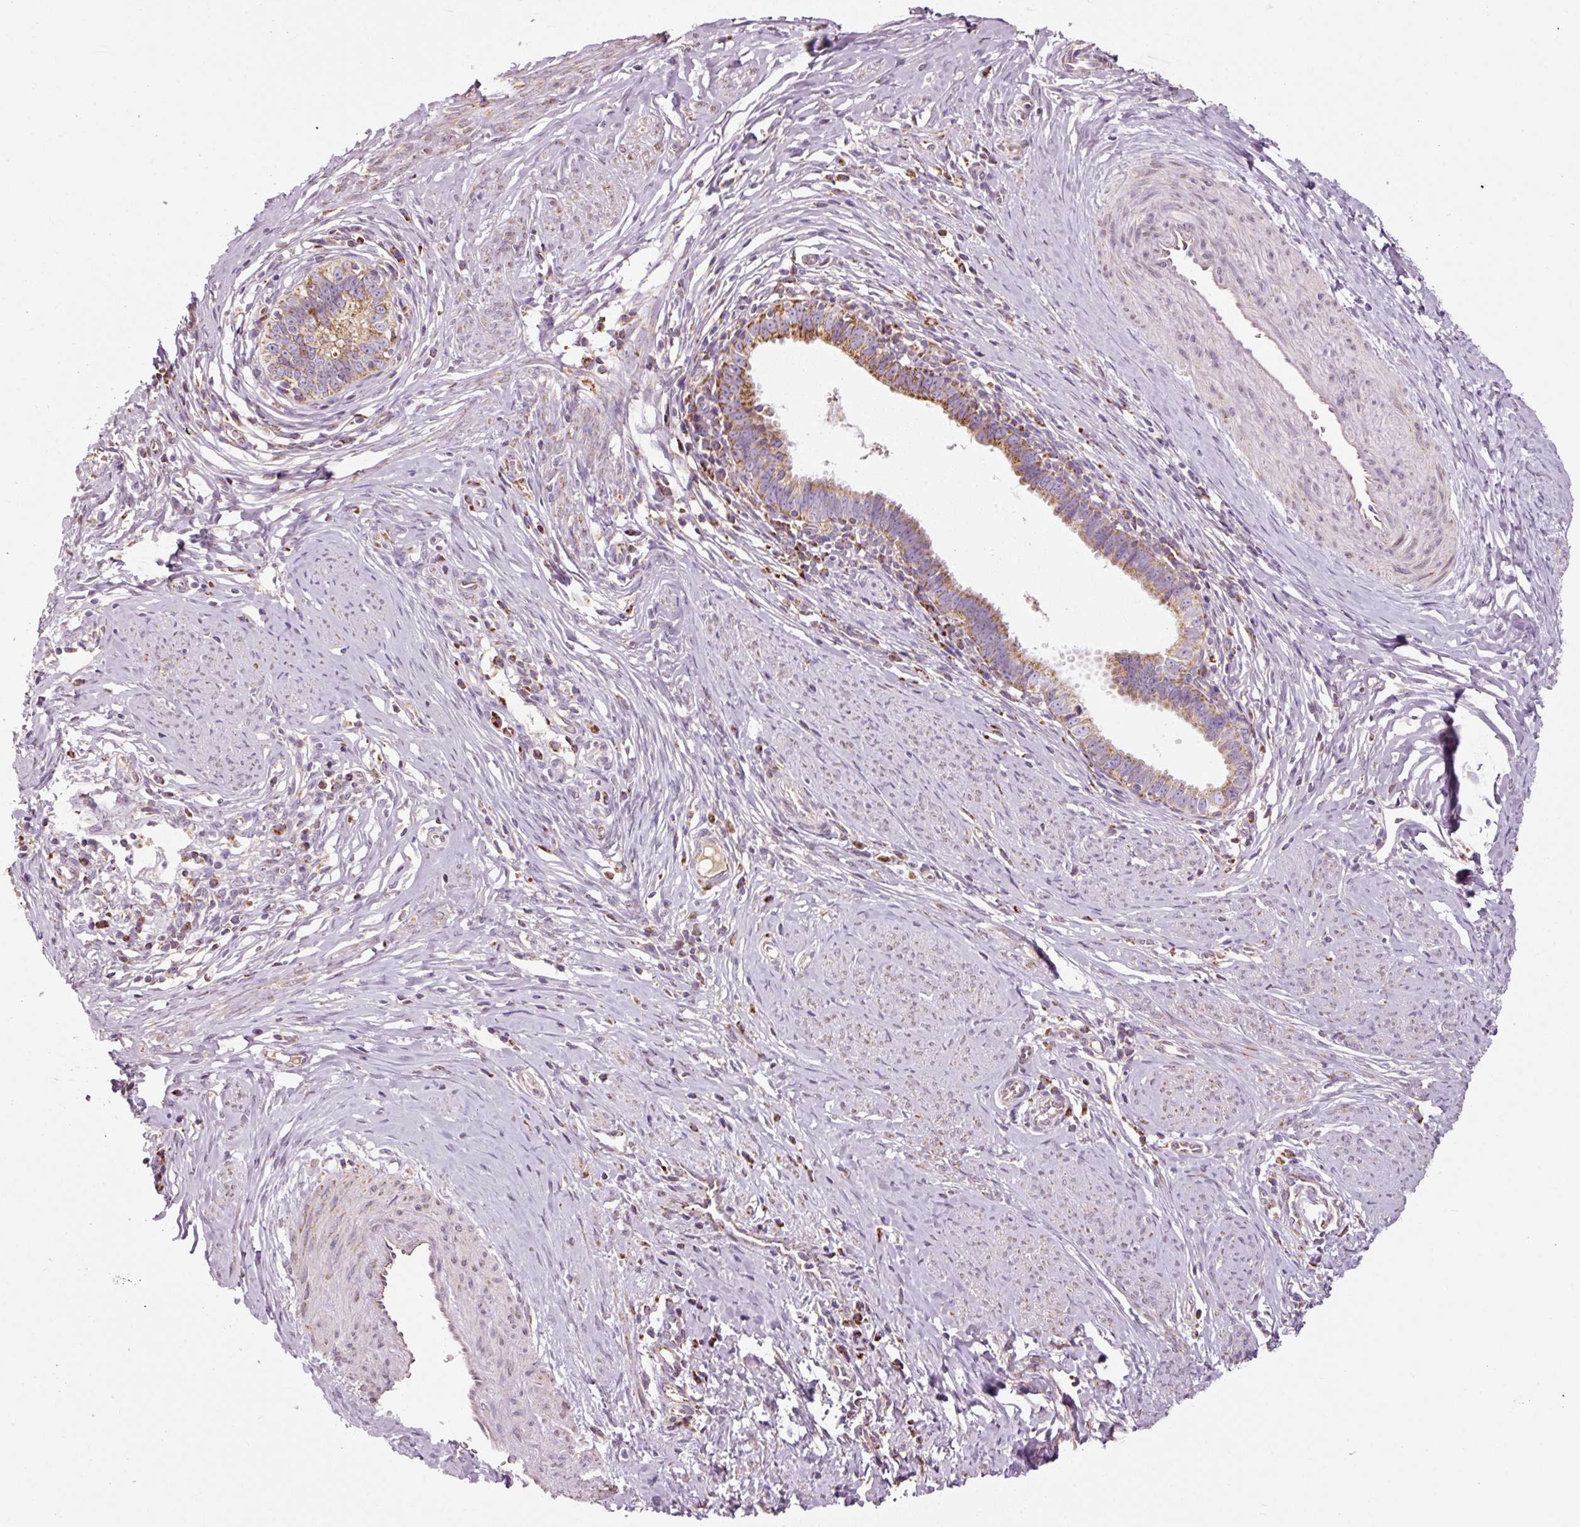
{"staining": {"intensity": "moderate", "quantity": ">75%", "location": "cytoplasmic/membranous"}, "tissue": "cervical cancer", "cell_type": "Tumor cells", "image_type": "cancer", "snomed": [{"axis": "morphology", "description": "Adenocarcinoma, NOS"}, {"axis": "topography", "description": "Cervix"}], "caption": "DAB immunohistochemical staining of cervical adenocarcinoma demonstrates moderate cytoplasmic/membranous protein staining in approximately >75% of tumor cells. (Brightfield microscopy of DAB IHC at high magnification).", "gene": "NDUFB4", "patient": {"sex": "female", "age": 36}}